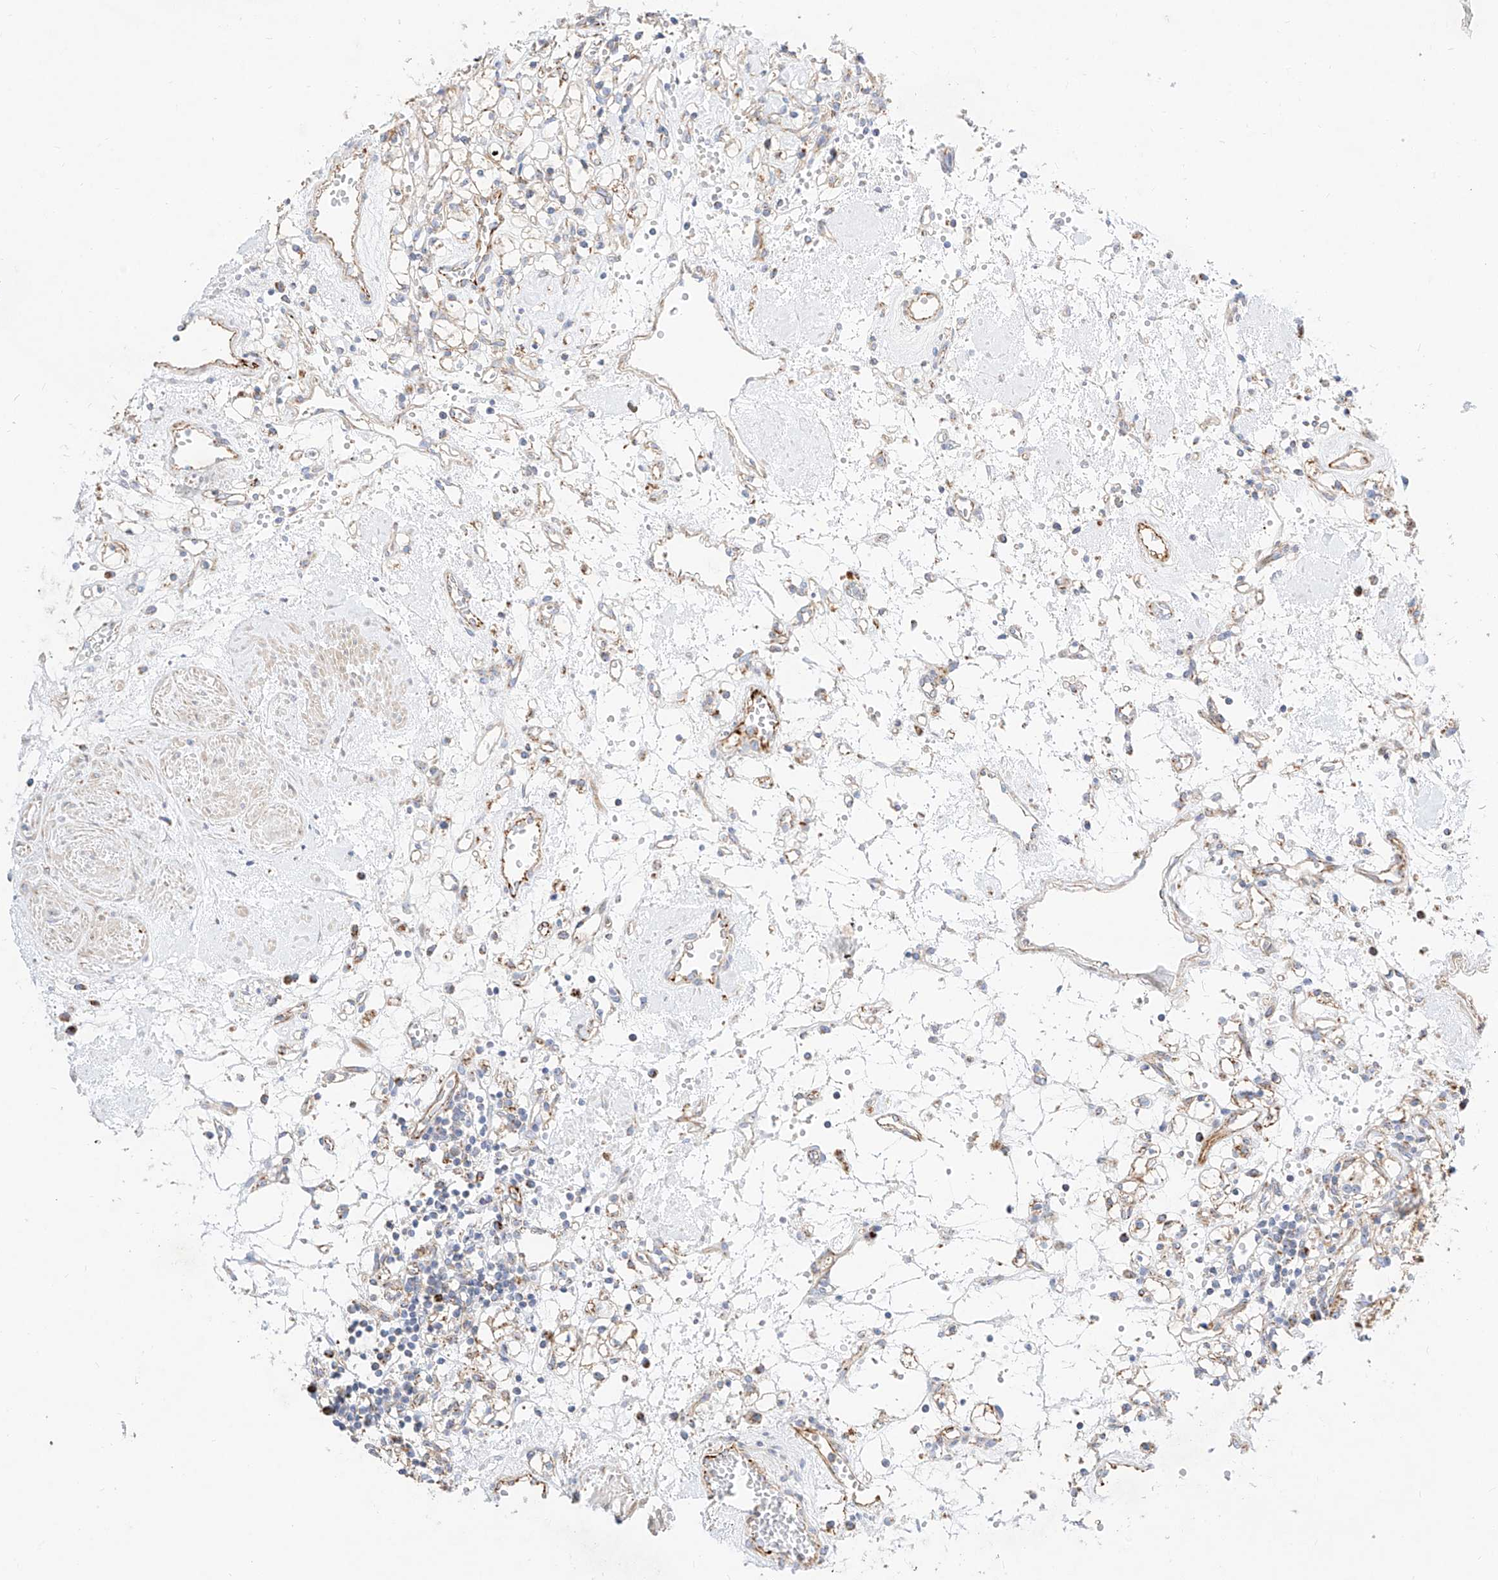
{"staining": {"intensity": "weak", "quantity": "25%-75%", "location": "cytoplasmic/membranous"}, "tissue": "renal cancer", "cell_type": "Tumor cells", "image_type": "cancer", "snomed": [{"axis": "morphology", "description": "Adenocarcinoma, NOS"}, {"axis": "topography", "description": "Kidney"}], "caption": "Protein analysis of adenocarcinoma (renal) tissue displays weak cytoplasmic/membranous positivity in approximately 25%-75% of tumor cells.", "gene": "CST9", "patient": {"sex": "female", "age": 59}}